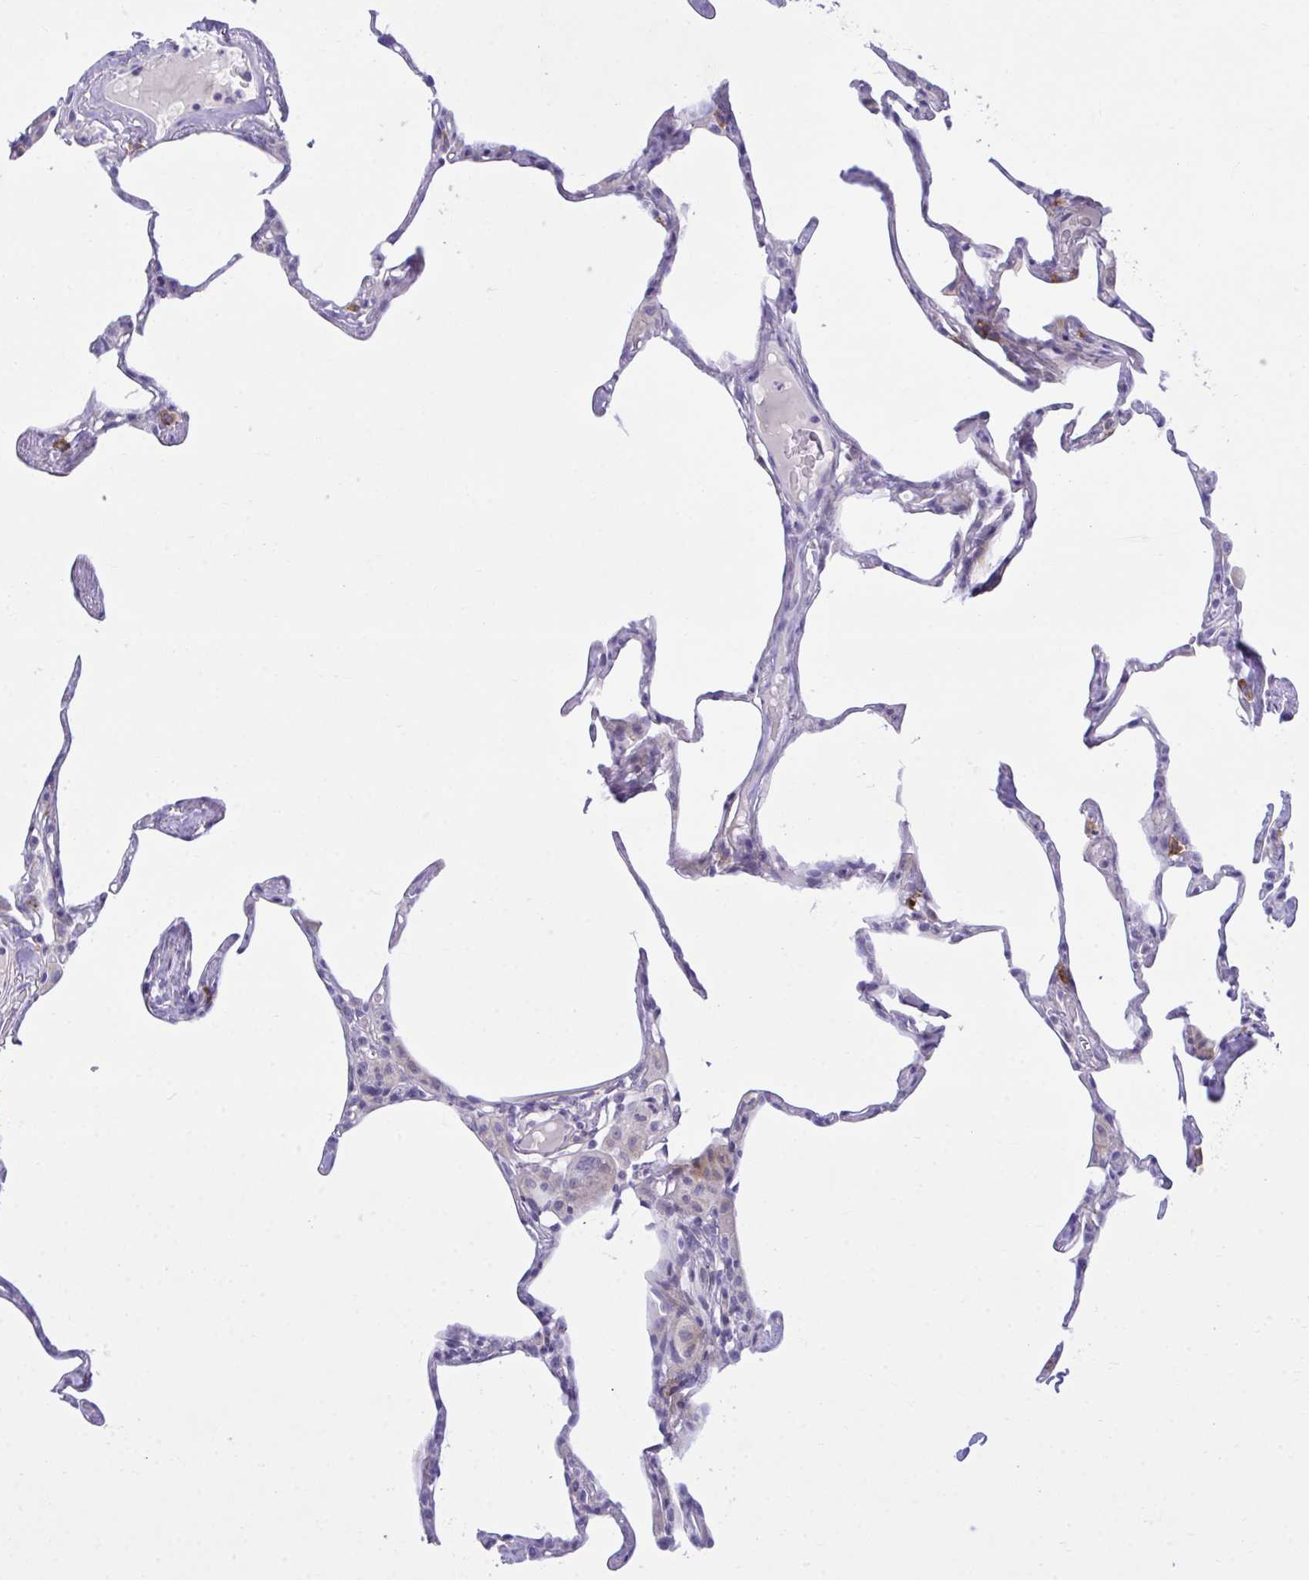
{"staining": {"intensity": "negative", "quantity": "none", "location": "none"}, "tissue": "lung", "cell_type": "Alveolar cells", "image_type": "normal", "snomed": [{"axis": "morphology", "description": "Normal tissue, NOS"}, {"axis": "topography", "description": "Lung"}], "caption": "The immunohistochemistry photomicrograph has no significant staining in alveolar cells of lung.", "gene": "MED9", "patient": {"sex": "male", "age": 65}}